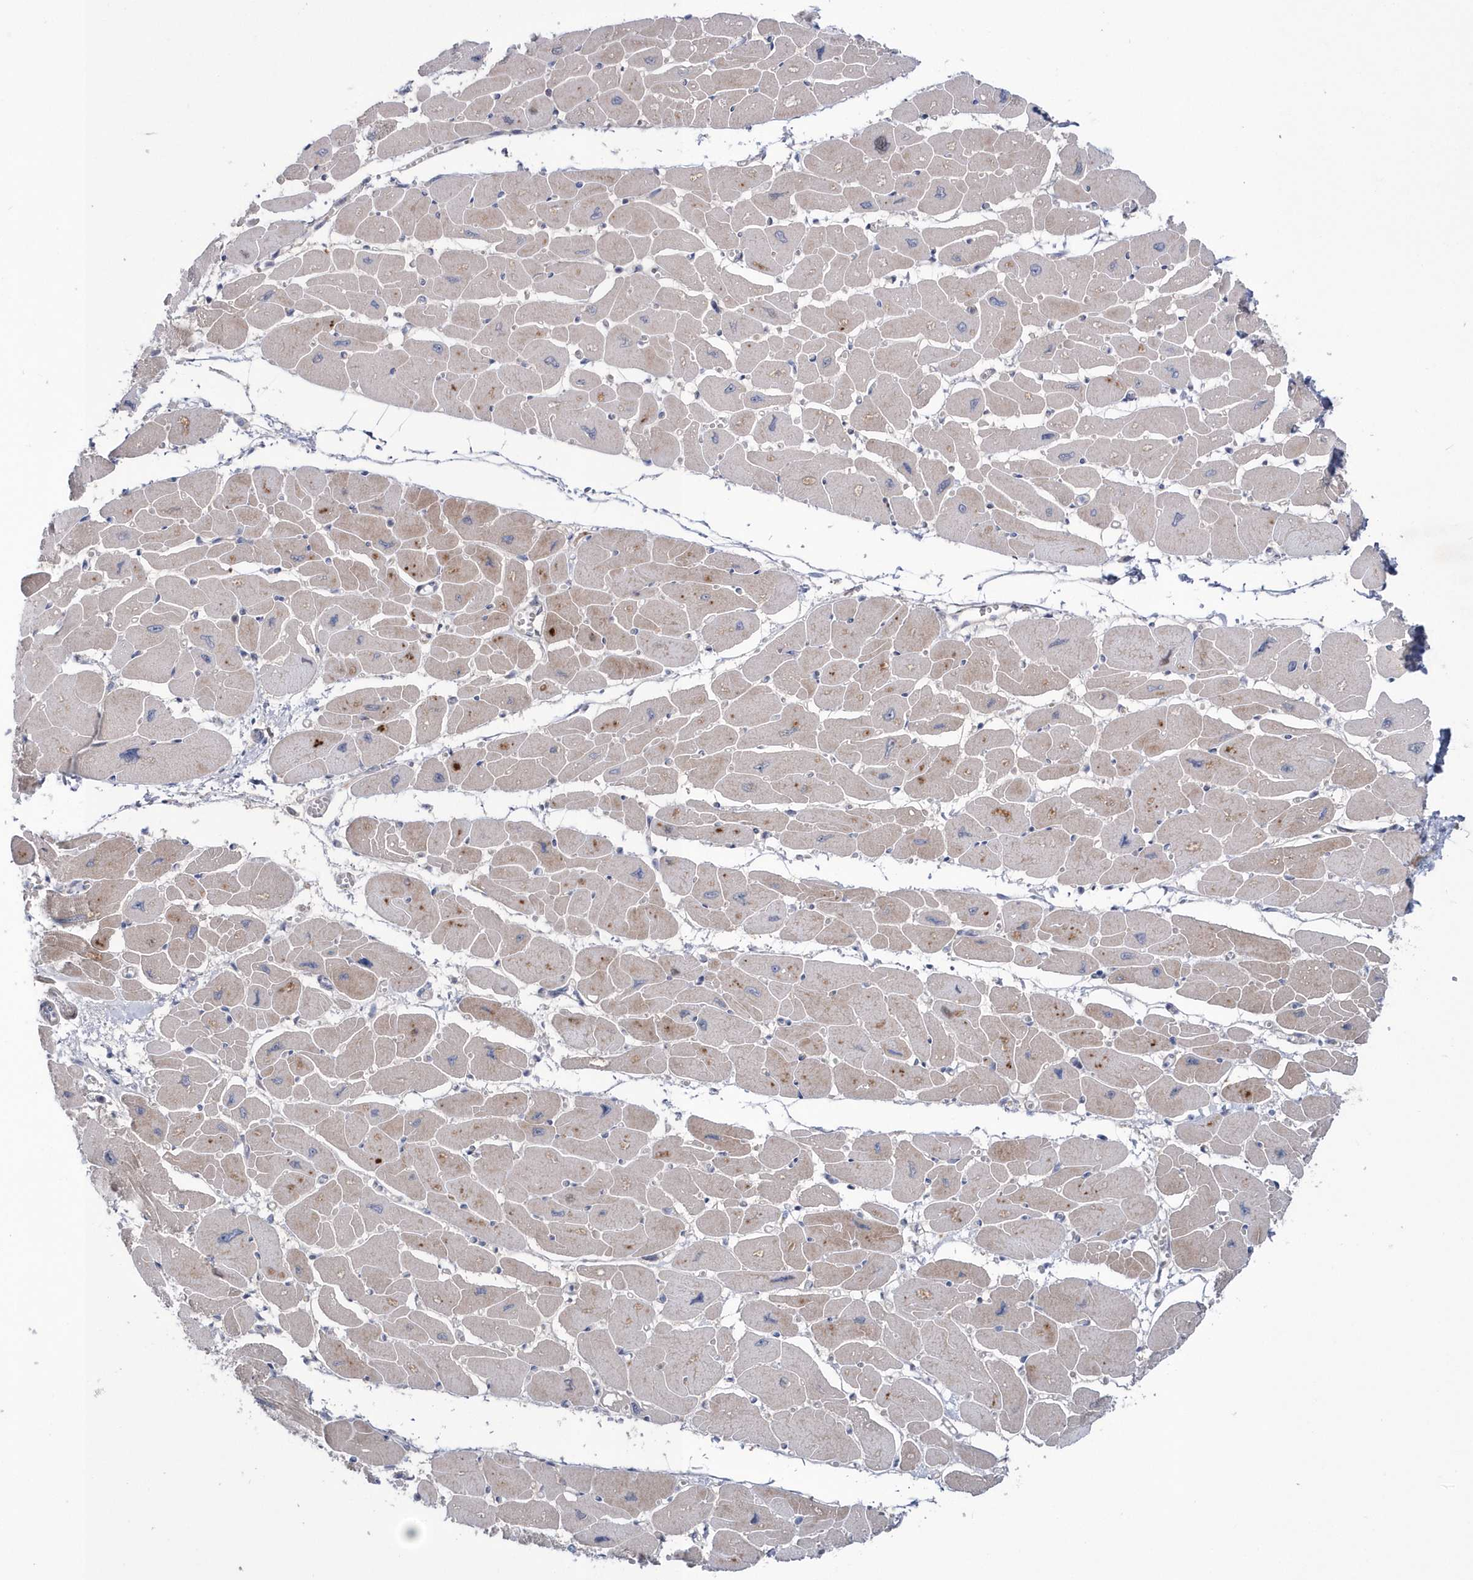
{"staining": {"intensity": "moderate", "quantity": "25%-75%", "location": "cytoplasmic/membranous"}, "tissue": "heart muscle", "cell_type": "Cardiomyocytes", "image_type": "normal", "snomed": [{"axis": "morphology", "description": "Normal tissue, NOS"}, {"axis": "topography", "description": "Heart"}], "caption": "Immunohistochemistry (DAB (3,3'-diaminobenzidine)) staining of benign heart muscle demonstrates moderate cytoplasmic/membranous protein expression in approximately 25%-75% of cardiomyocytes.", "gene": "DSPP", "patient": {"sex": "female", "age": 54}}